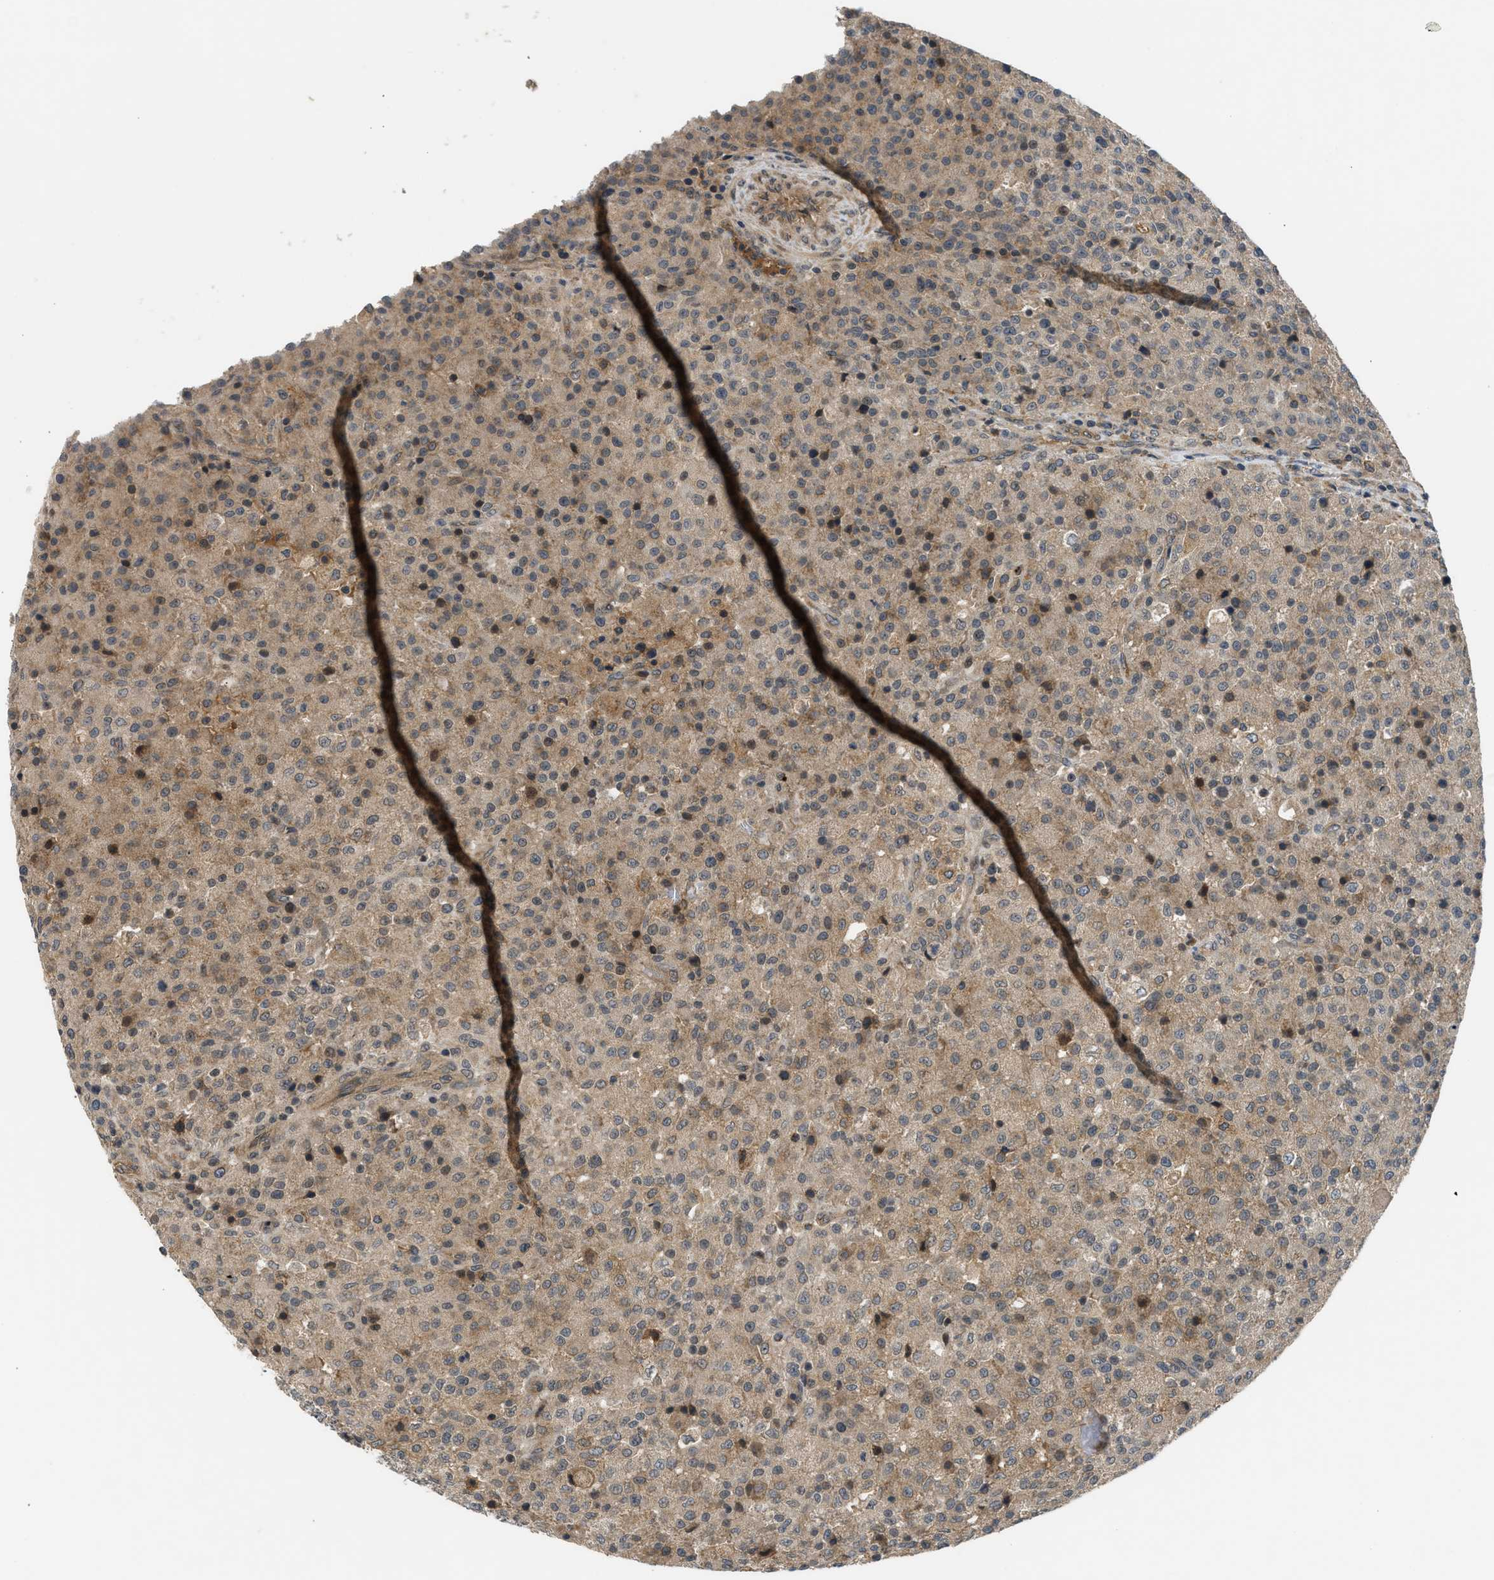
{"staining": {"intensity": "moderate", "quantity": "25%-75%", "location": "cytoplasmic/membranous,nuclear"}, "tissue": "testis cancer", "cell_type": "Tumor cells", "image_type": "cancer", "snomed": [{"axis": "morphology", "description": "Seminoma, NOS"}, {"axis": "topography", "description": "Testis"}], "caption": "Immunohistochemistry (DAB) staining of testis cancer (seminoma) displays moderate cytoplasmic/membranous and nuclear protein expression in about 25%-75% of tumor cells.", "gene": "ADCY8", "patient": {"sex": "male", "age": 59}}